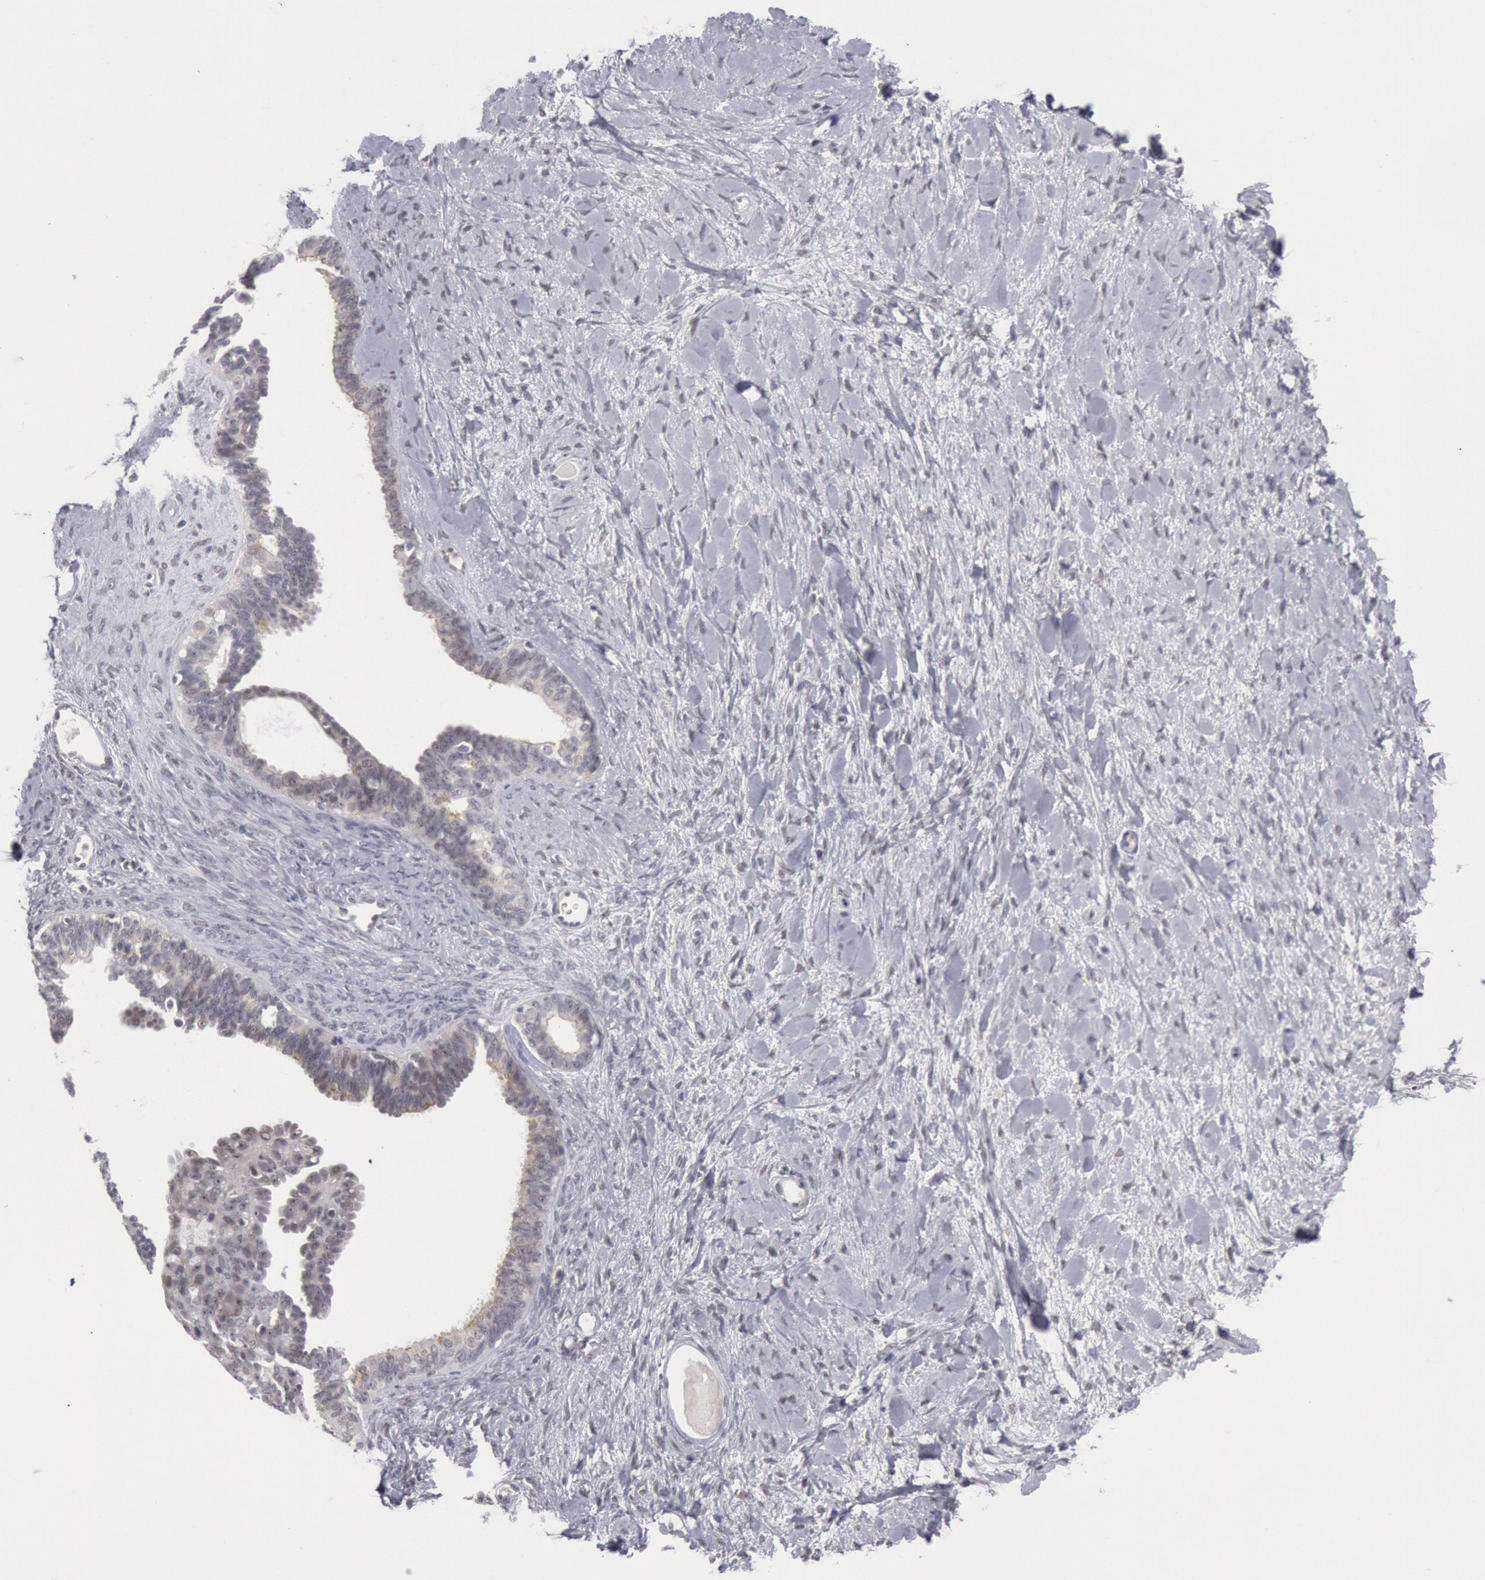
{"staining": {"intensity": "weak", "quantity": "25%-75%", "location": "cytoplasmic/membranous"}, "tissue": "ovarian cancer", "cell_type": "Tumor cells", "image_type": "cancer", "snomed": [{"axis": "morphology", "description": "Cystadenocarcinoma, serous, NOS"}, {"axis": "topography", "description": "Ovary"}], "caption": "This is a histology image of IHC staining of ovarian cancer, which shows weak positivity in the cytoplasmic/membranous of tumor cells.", "gene": "JOSD1", "patient": {"sex": "female", "age": 71}}